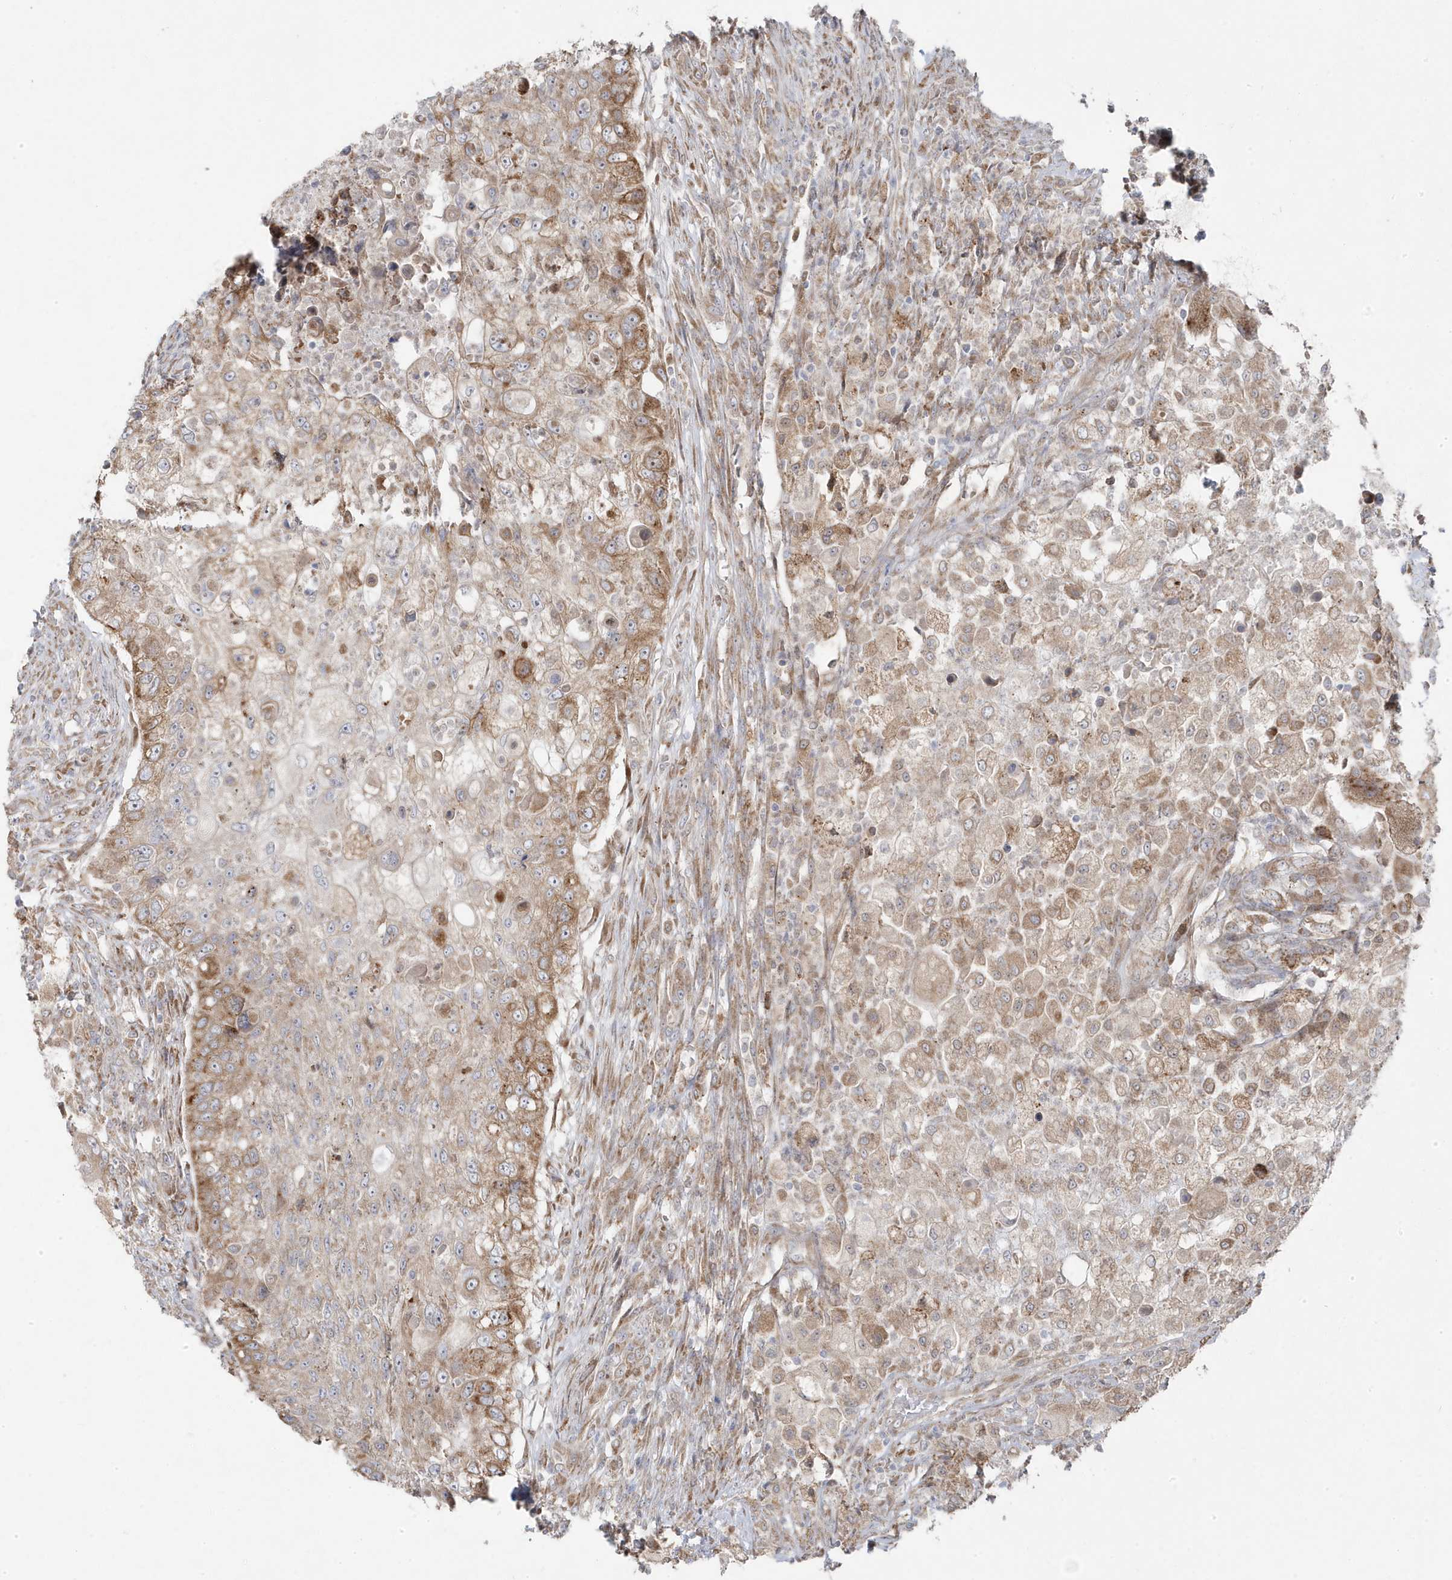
{"staining": {"intensity": "moderate", "quantity": "25%-75%", "location": "cytoplasmic/membranous"}, "tissue": "urothelial cancer", "cell_type": "Tumor cells", "image_type": "cancer", "snomed": [{"axis": "morphology", "description": "Urothelial carcinoma, High grade"}, {"axis": "topography", "description": "Urinary bladder"}], "caption": "Immunohistochemistry histopathology image of human high-grade urothelial carcinoma stained for a protein (brown), which shows medium levels of moderate cytoplasmic/membranous positivity in about 25%-75% of tumor cells.", "gene": "ZNF654", "patient": {"sex": "female", "age": 60}}